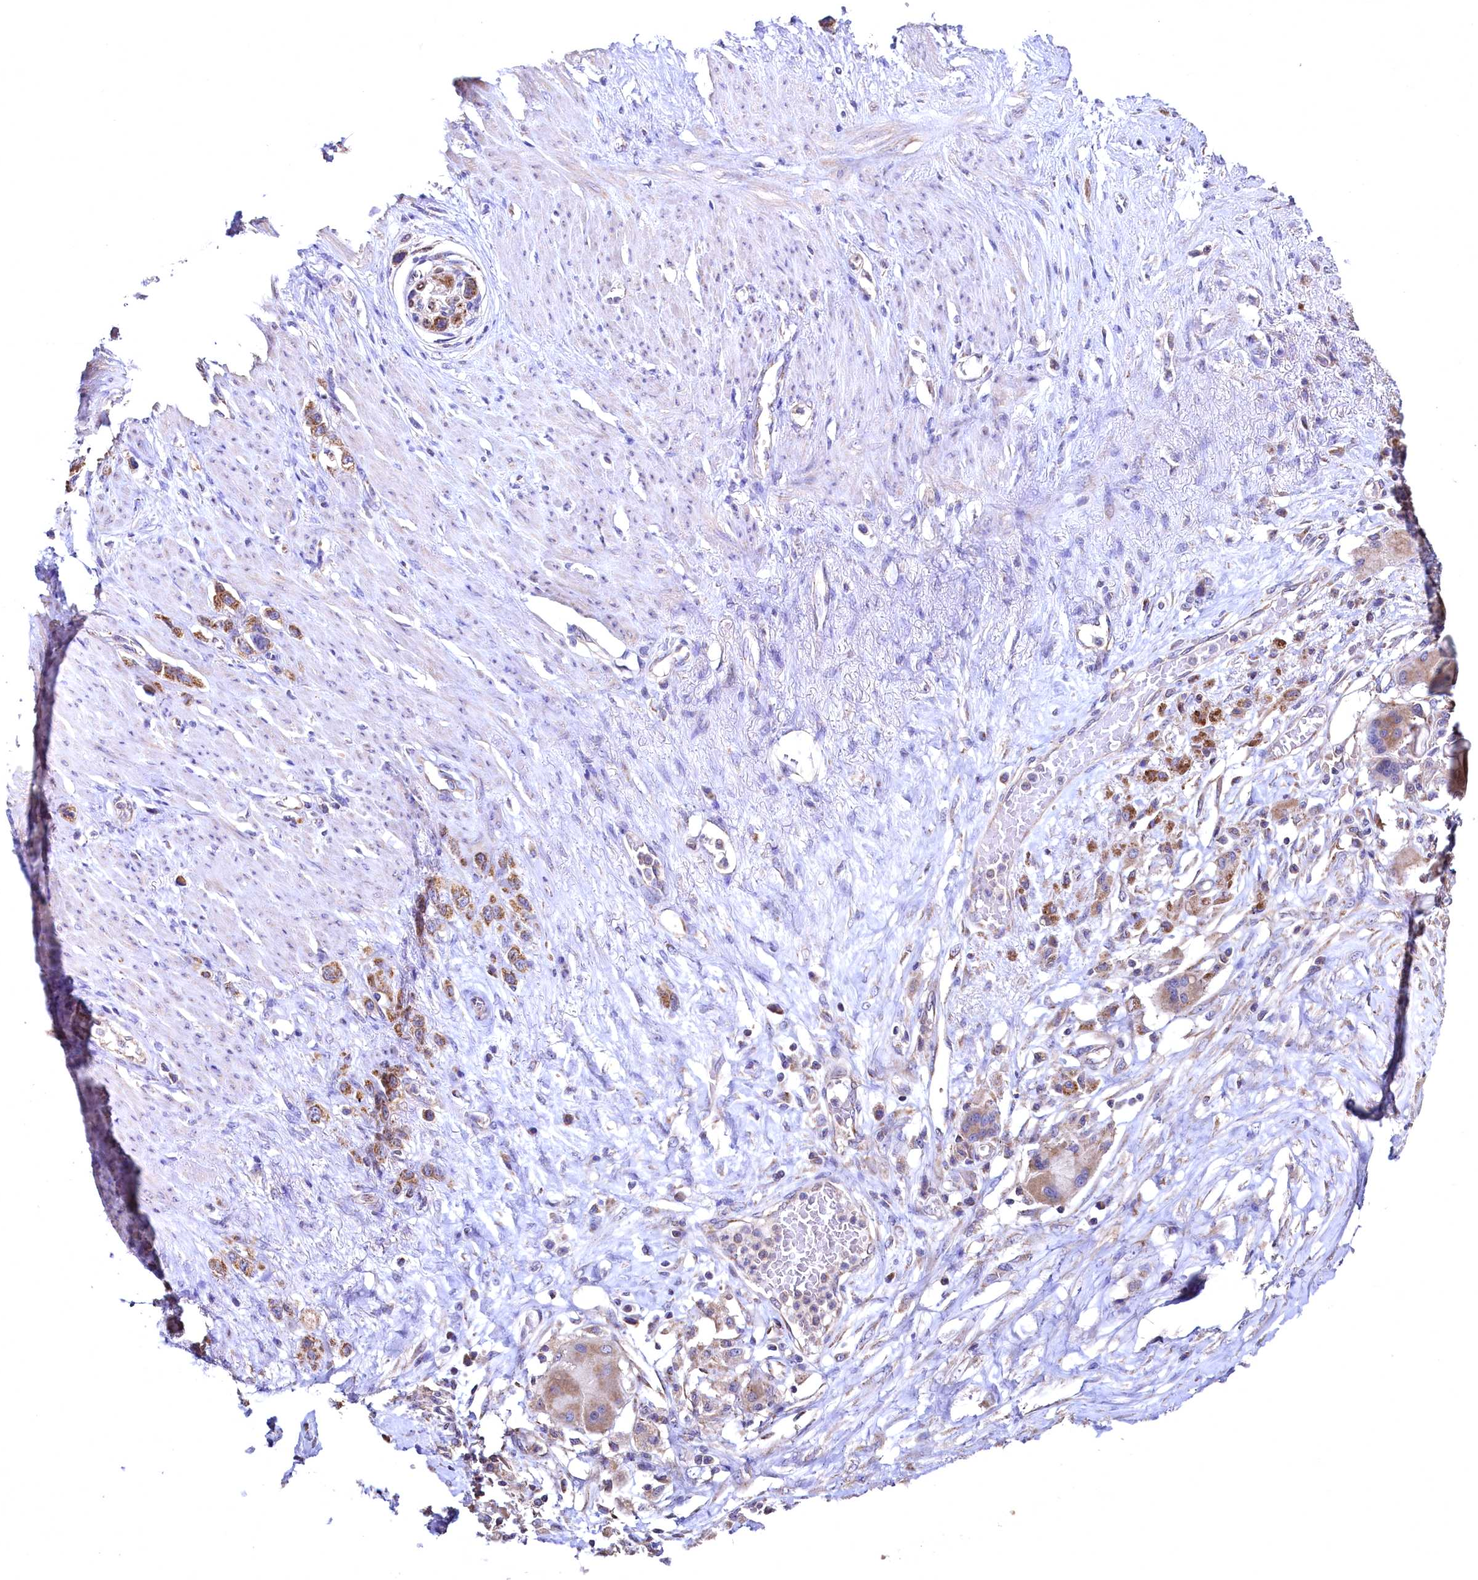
{"staining": {"intensity": "strong", "quantity": ">75%", "location": "cytoplasmic/membranous"}, "tissue": "stomach cancer", "cell_type": "Tumor cells", "image_type": "cancer", "snomed": [{"axis": "morphology", "description": "Adenocarcinoma, NOS"}, {"axis": "morphology", "description": "Adenocarcinoma, High grade"}, {"axis": "topography", "description": "Stomach, upper"}, {"axis": "topography", "description": "Stomach, lower"}], "caption": "Human stomach high-grade adenocarcinoma stained with a brown dye shows strong cytoplasmic/membranous positive positivity in about >75% of tumor cells.", "gene": "MRPL57", "patient": {"sex": "female", "age": 65}}